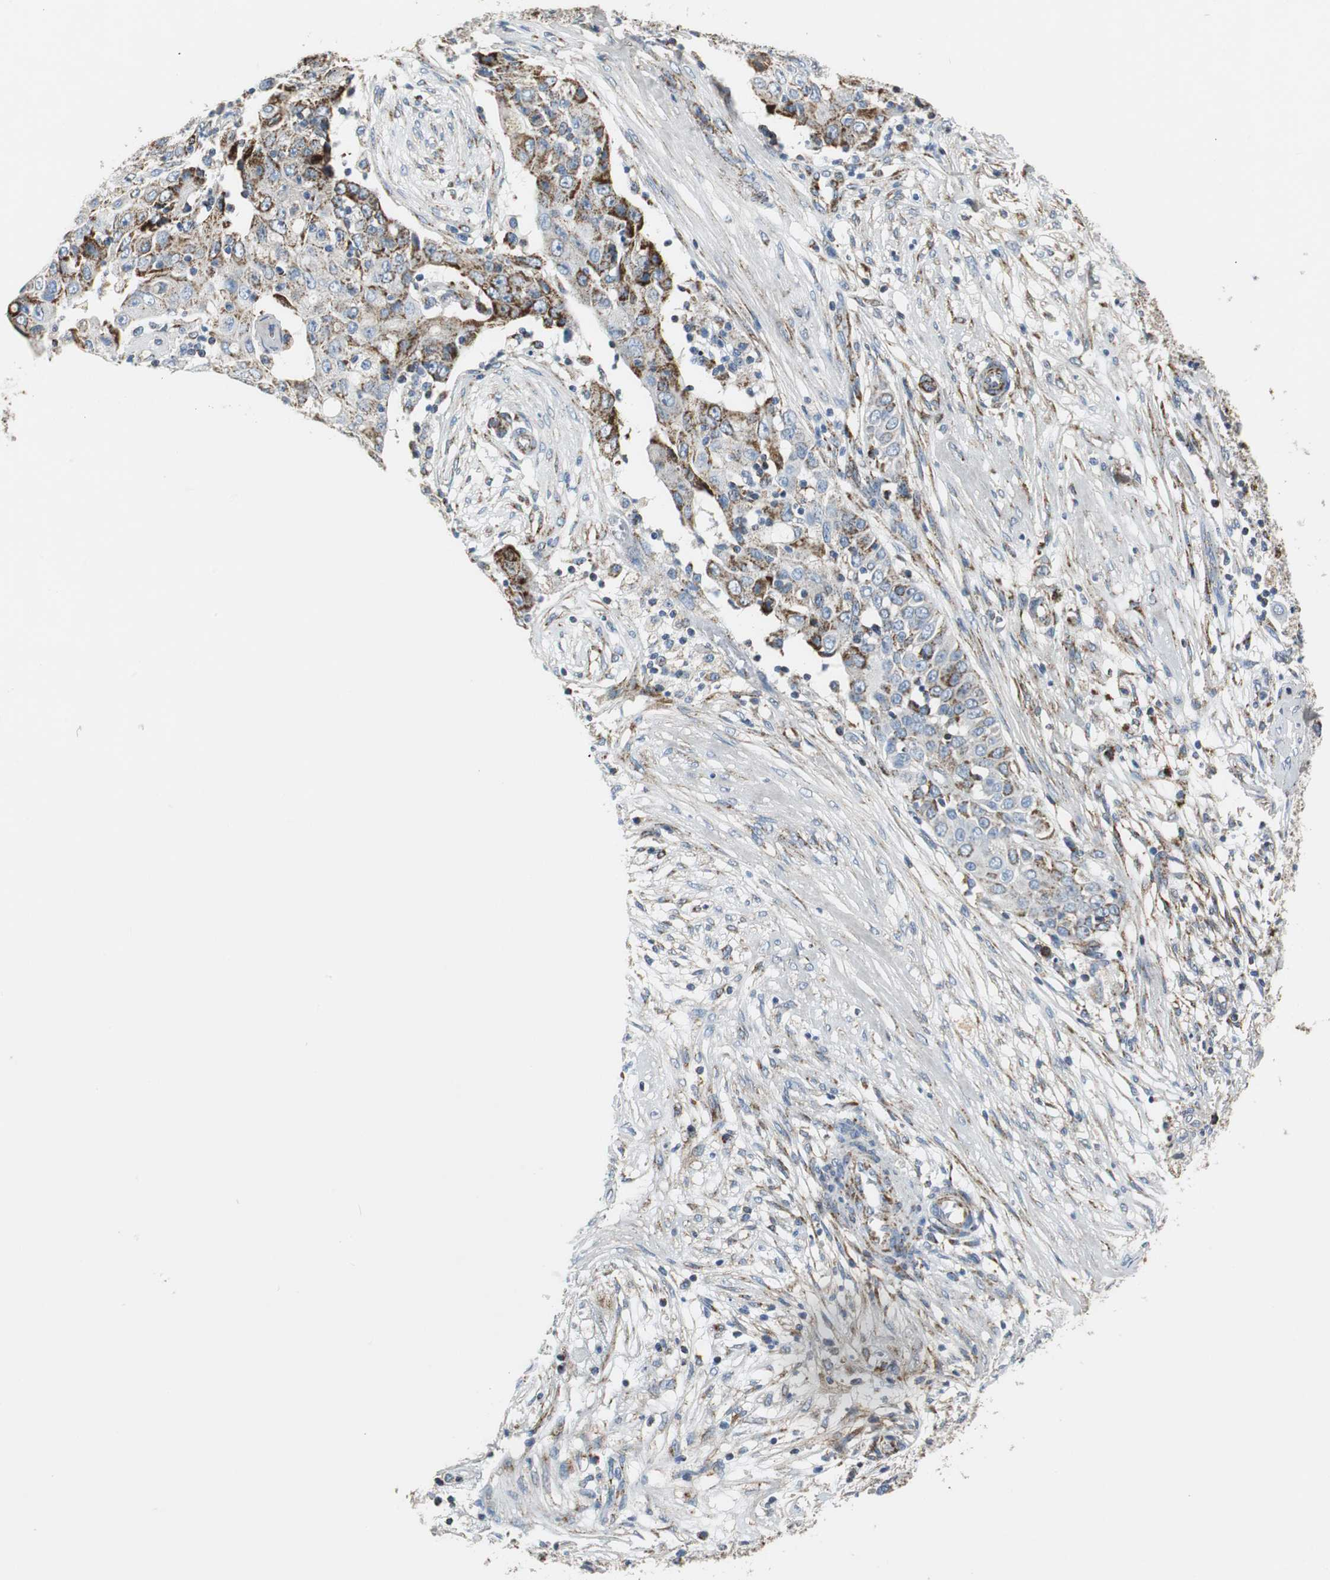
{"staining": {"intensity": "strong", "quantity": "25%-75%", "location": "cytoplasmic/membranous"}, "tissue": "ovarian cancer", "cell_type": "Tumor cells", "image_type": "cancer", "snomed": [{"axis": "morphology", "description": "Carcinoma, endometroid"}, {"axis": "topography", "description": "Ovary"}], "caption": "Brown immunohistochemical staining in human ovarian cancer (endometroid carcinoma) exhibits strong cytoplasmic/membranous staining in about 25%-75% of tumor cells.", "gene": "C1QTNF7", "patient": {"sex": "female", "age": 42}}